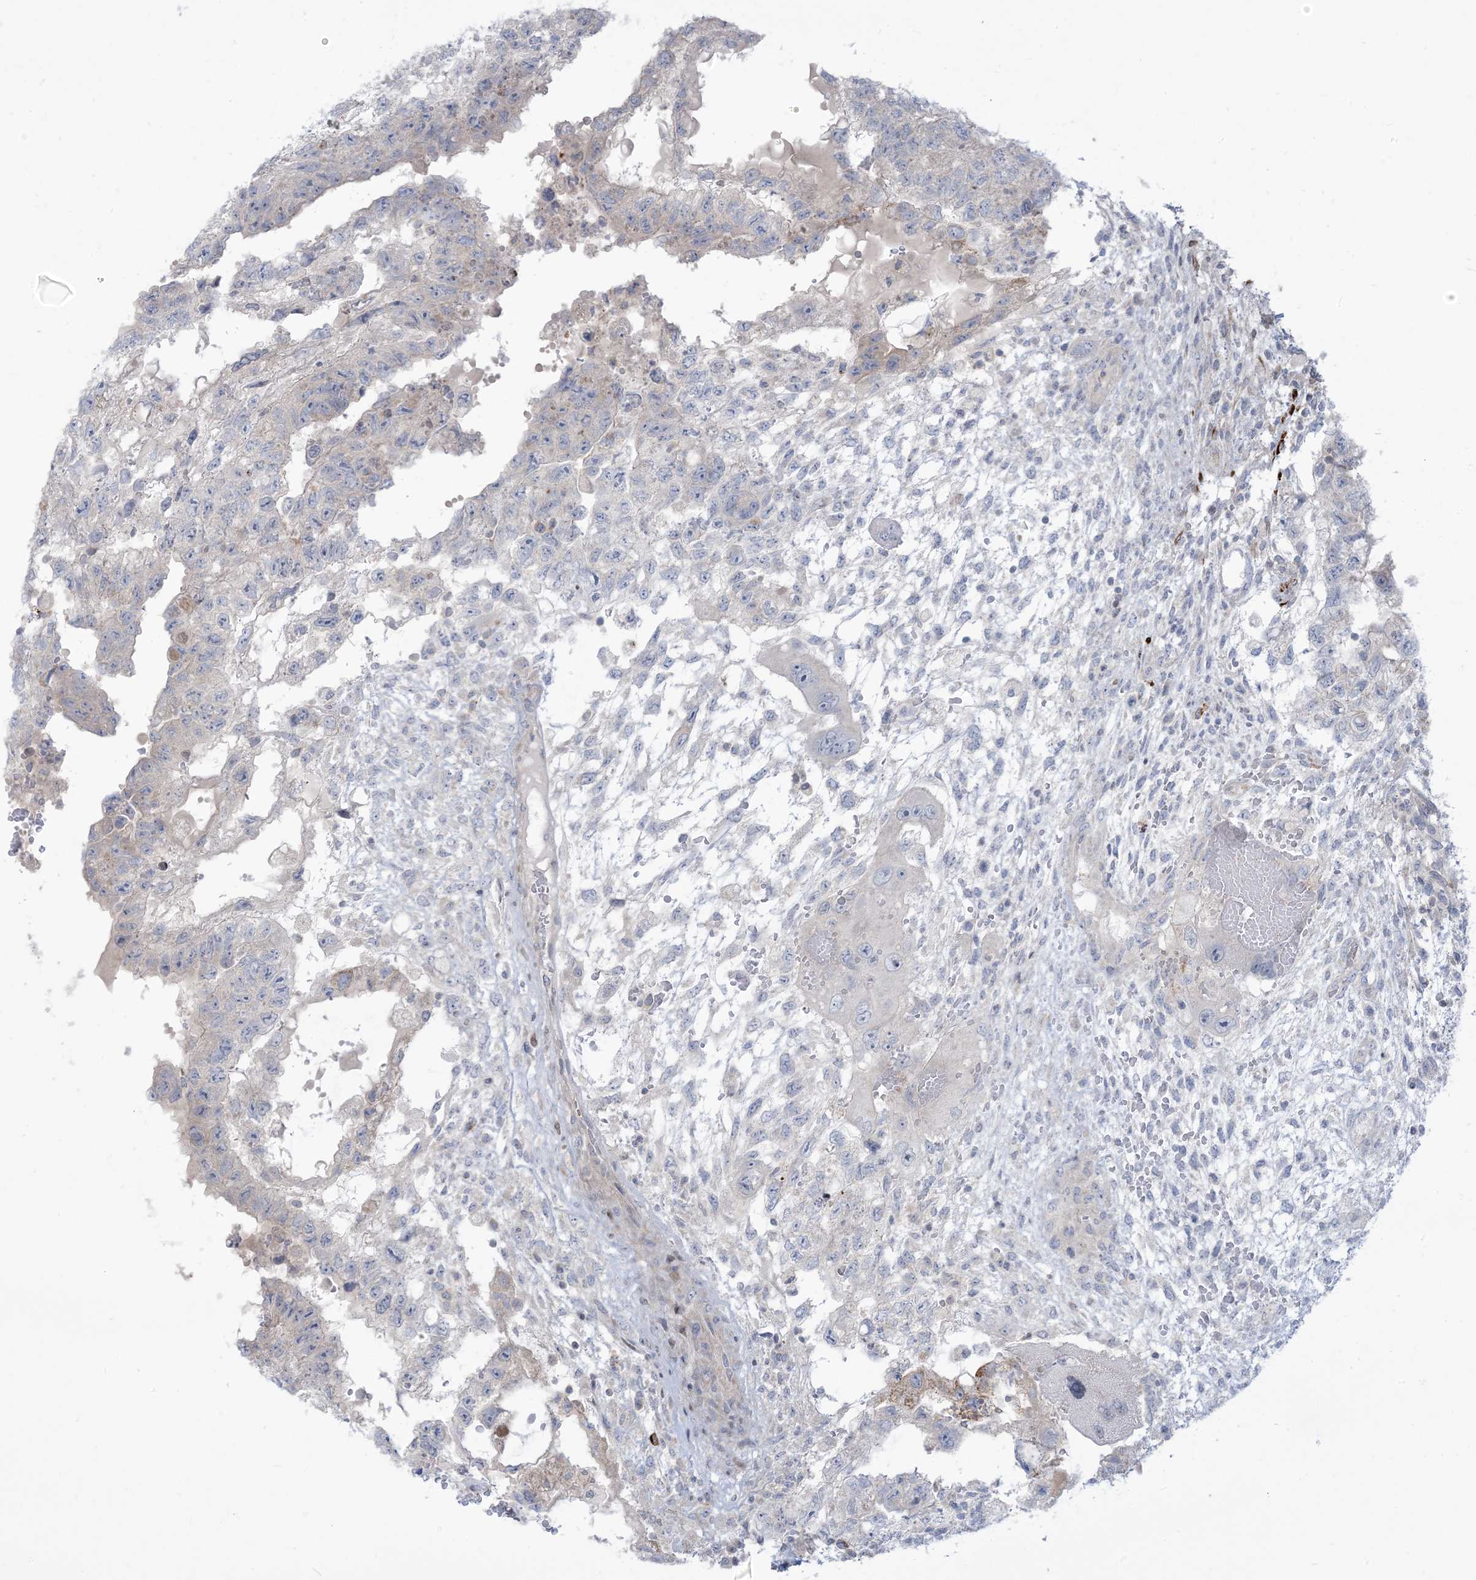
{"staining": {"intensity": "negative", "quantity": "none", "location": "none"}, "tissue": "testis cancer", "cell_type": "Tumor cells", "image_type": "cancer", "snomed": [{"axis": "morphology", "description": "Carcinoma, Embryonal, NOS"}, {"axis": "topography", "description": "Testis"}], "caption": "Tumor cells are negative for brown protein staining in testis embryonal carcinoma.", "gene": "AFTPH", "patient": {"sex": "male", "age": 36}}